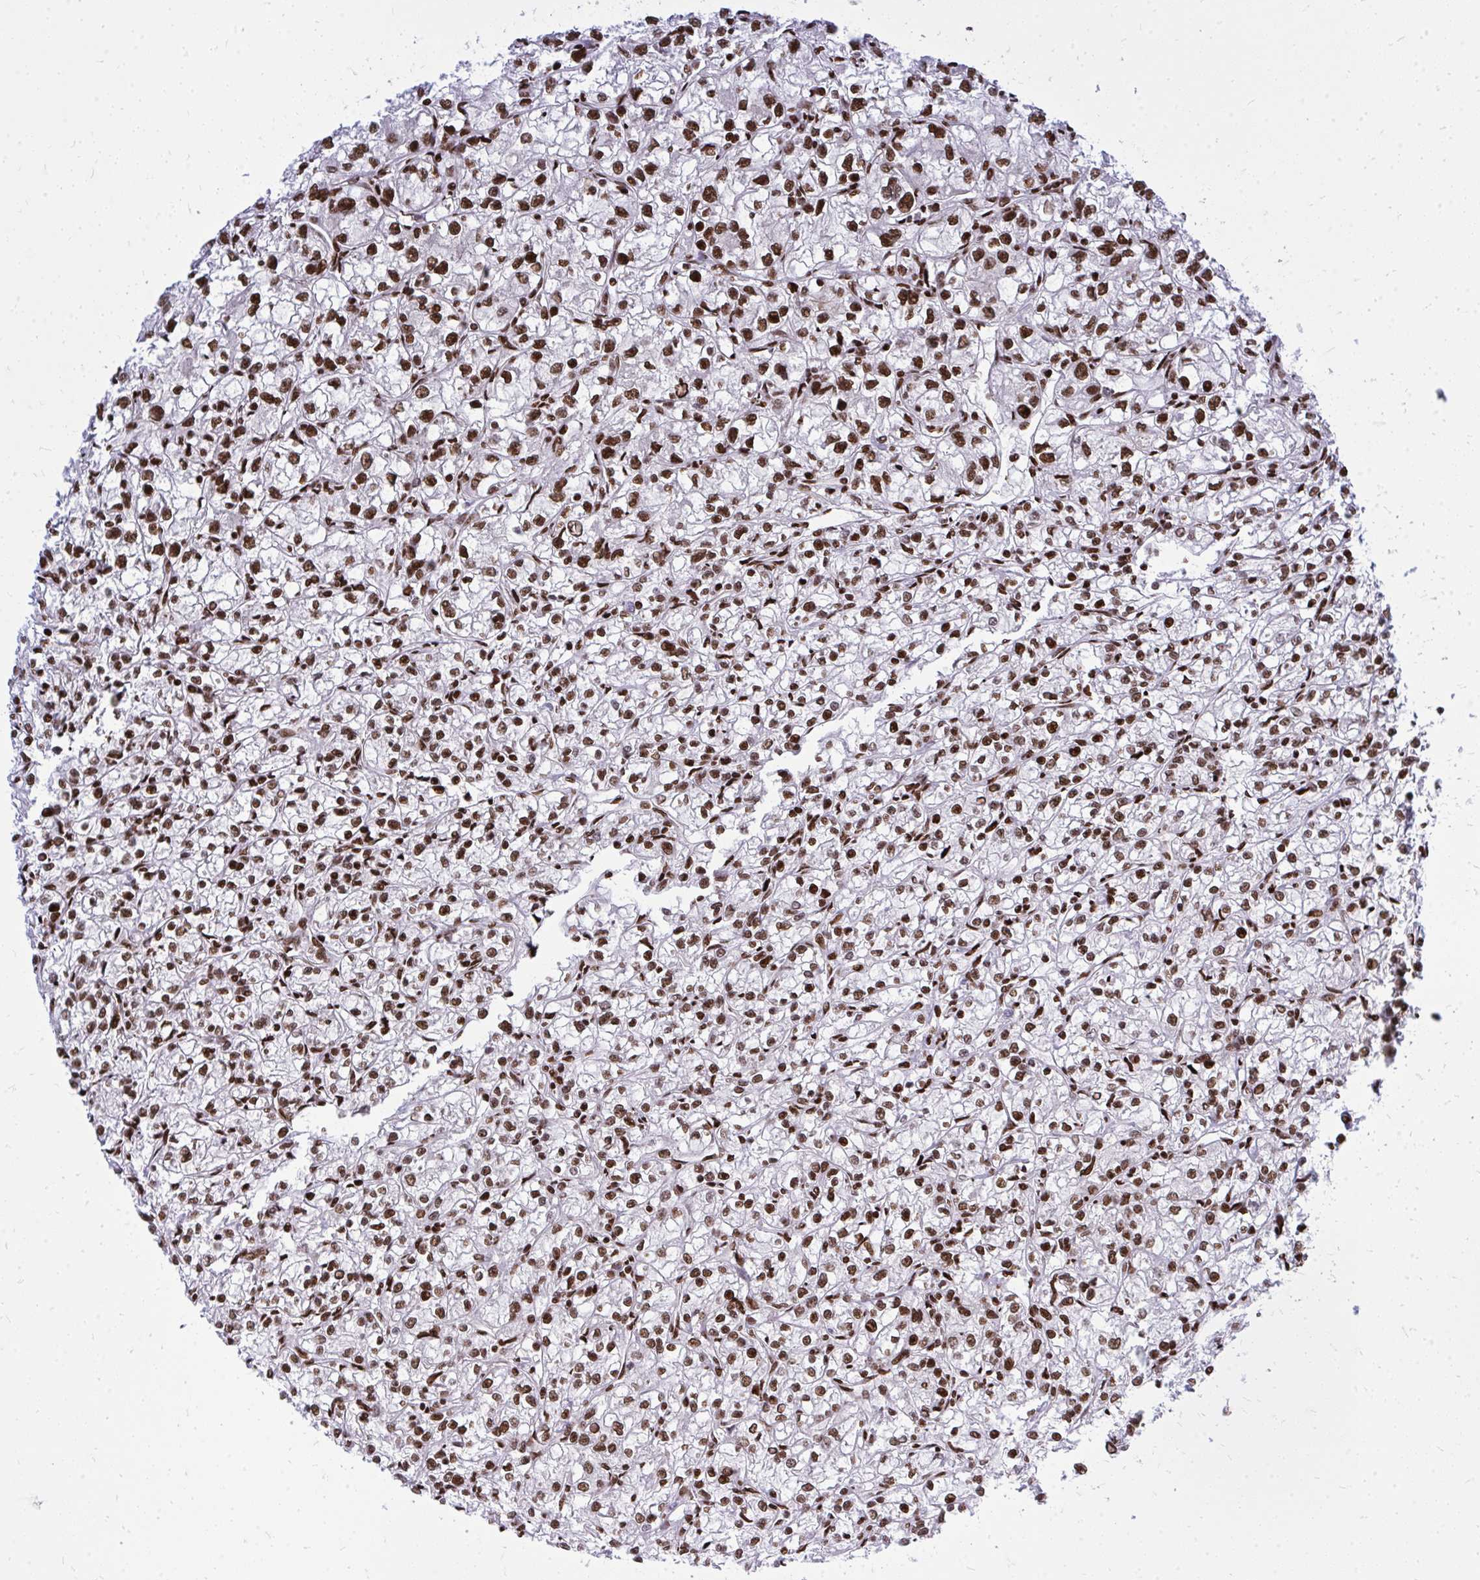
{"staining": {"intensity": "strong", "quantity": ">75%", "location": "nuclear"}, "tissue": "renal cancer", "cell_type": "Tumor cells", "image_type": "cancer", "snomed": [{"axis": "morphology", "description": "Adenocarcinoma, NOS"}, {"axis": "topography", "description": "Kidney"}], "caption": "IHC staining of adenocarcinoma (renal), which demonstrates high levels of strong nuclear staining in about >75% of tumor cells indicating strong nuclear protein expression. The staining was performed using DAB (brown) for protein detection and nuclei were counterstained in hematoxylin (blue).", "gene": "TBL1Y", "patient": {"sex": "female", "age": 59}}